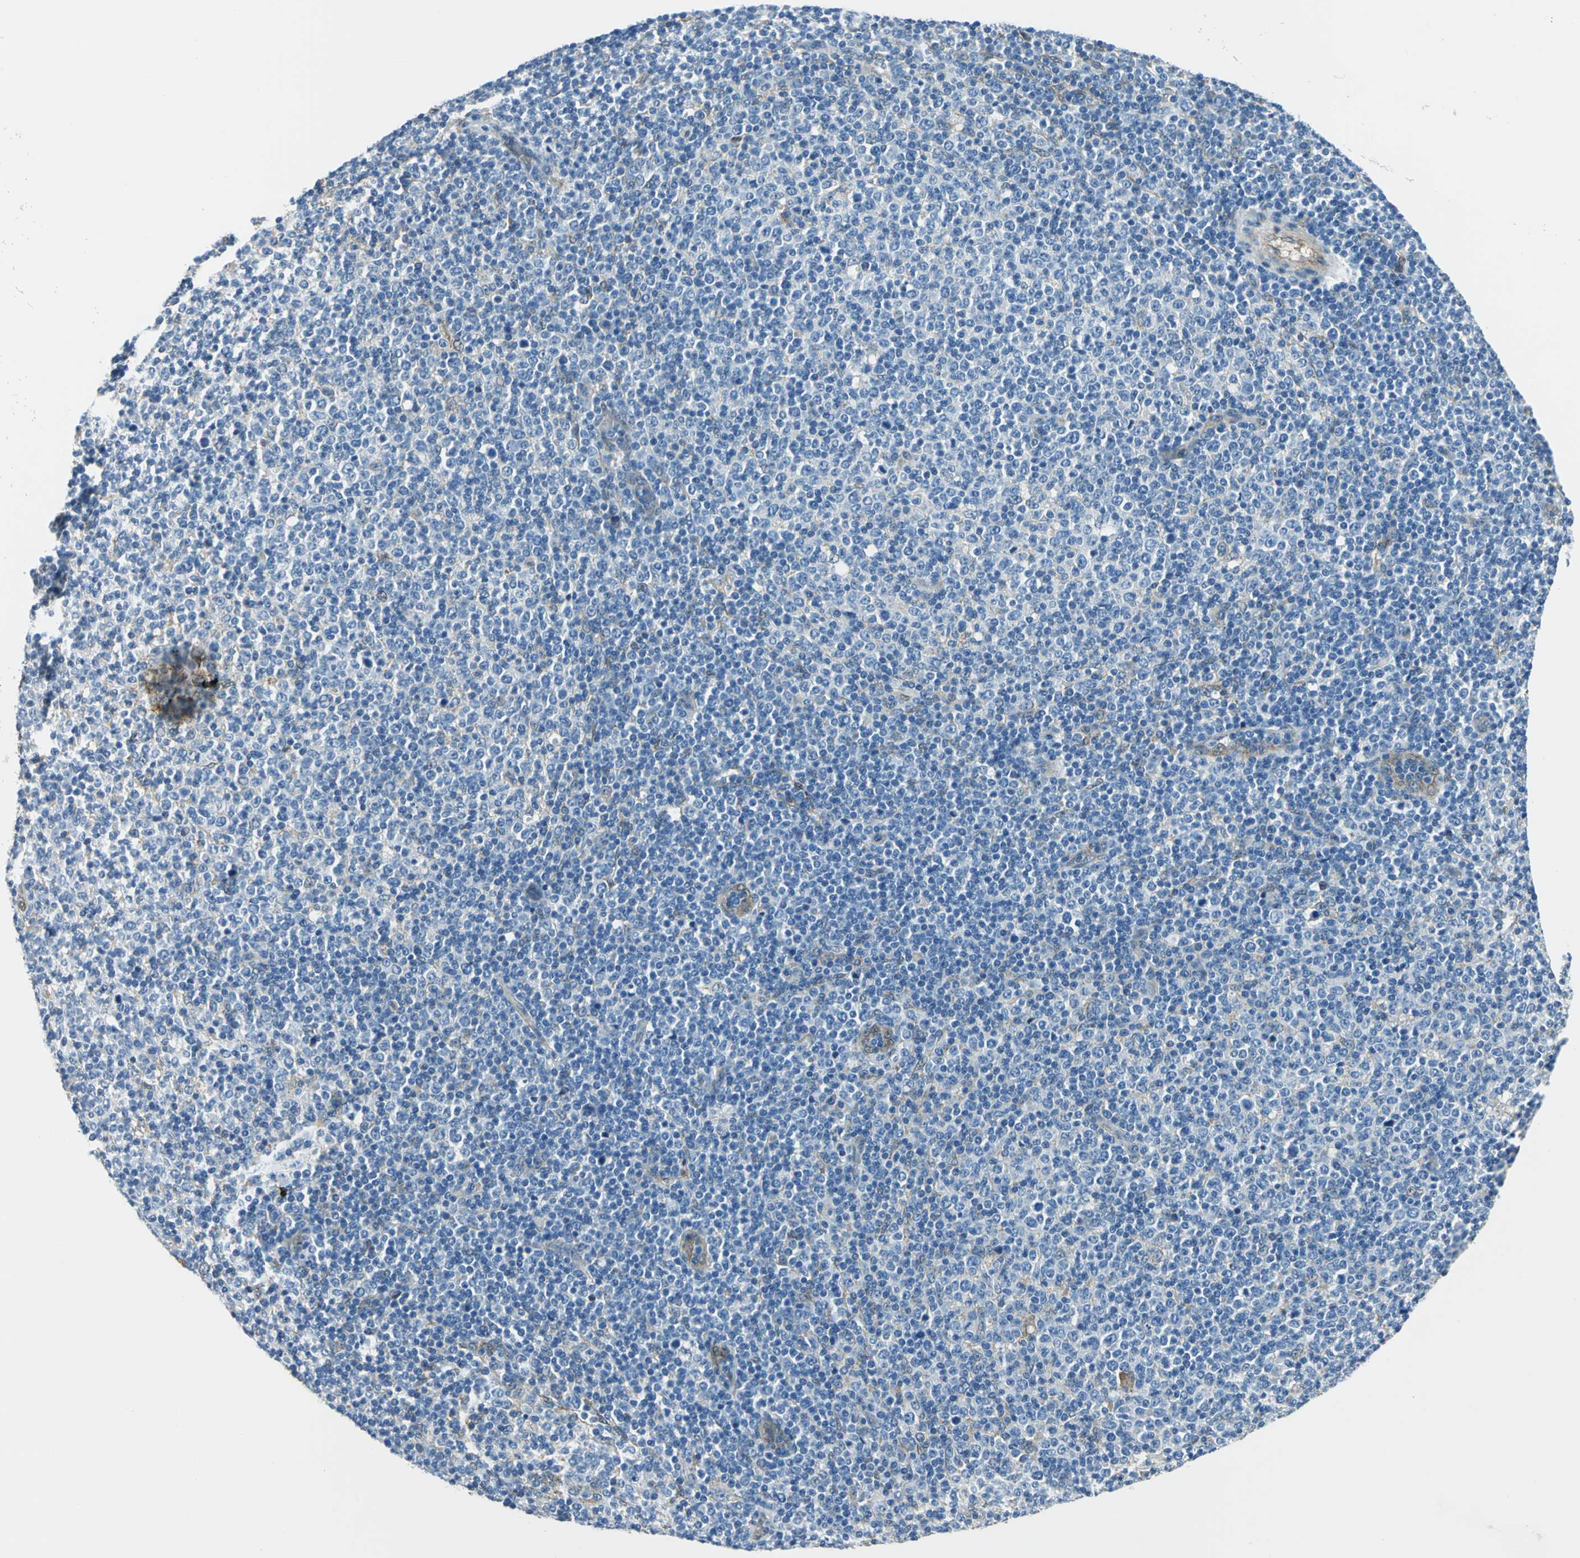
{"staining": {"intensity": "negative", "quantity": "none", "location": "none"}, "tissue": "lymphoma", "cell_type": "Tumor cells", "image_type": "cancer", "snomed": [{"axis": "morphology", "description": "Malignant lymphoma, non-Hodgkin's type, Low grade"}, {"axis": "topography", "description": "Lymph node"}], "caption": "This is an IHC micrograph of lymphoma. There is no staining in tumor cells.", "gene": "HSPB1", "patient": {"sex": "male", "age": 70}}